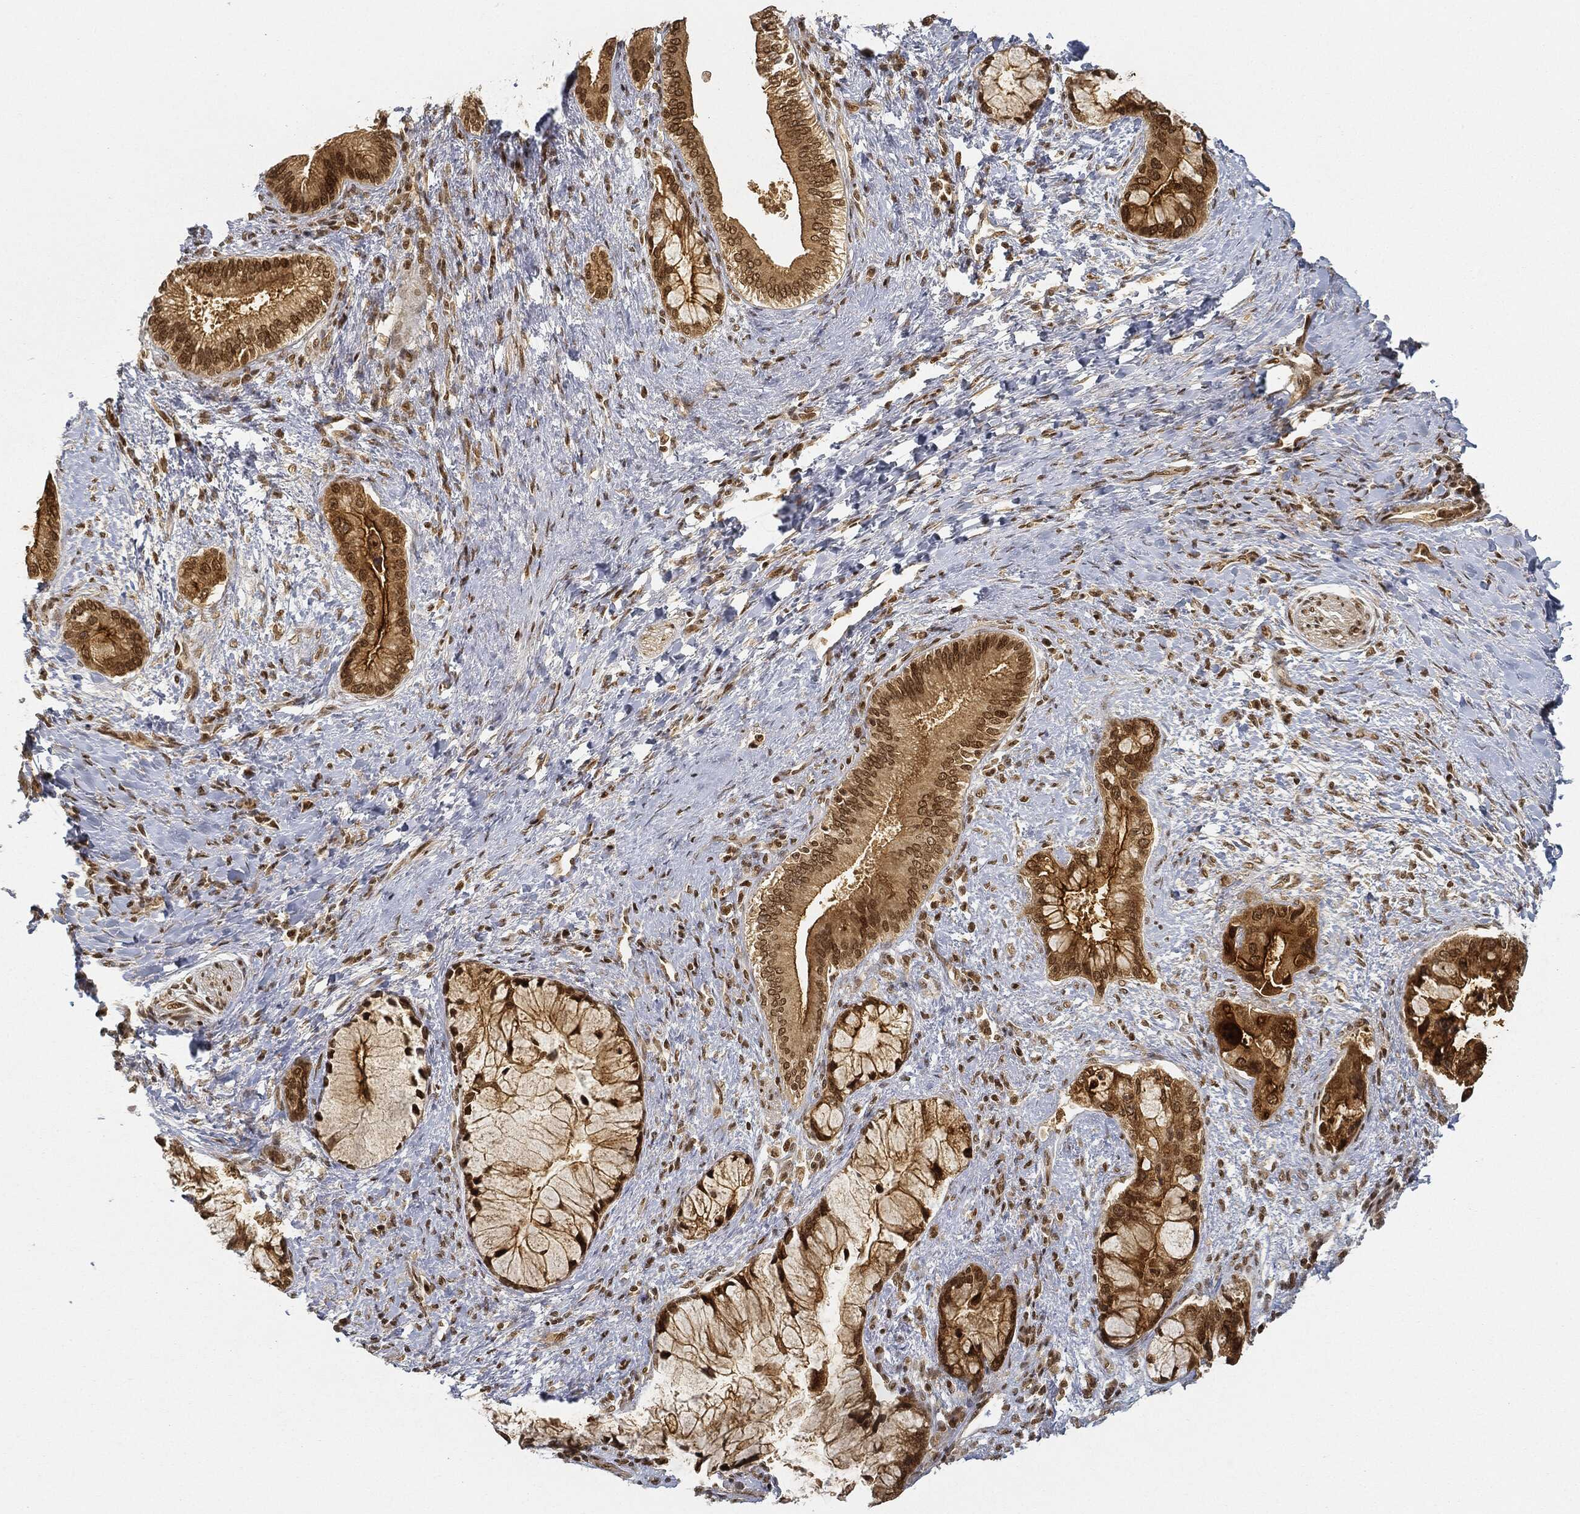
{"staining": {"intensity": "strong", "quantity": "25%-75%", "location": "cytoplasmic/membranous,nuclear"}, "tissue": "liver cancer", "cell_type": "Tumor cells", "image_type": "cancer", "snomed": [{"axis": "morphology", "description": "Normal tissue, NOS"}, {"axis": "morphology", "description": "Cholangiocarcinoma"}, {"axis": "topography", "description": "Liver"}, {"axis": "topography", "description": "Peripheral nerve tissue"}], "caption": "Liver cancer (cholangiocarcinoma) stained for a protein exhibits strong cytoplasmic/membranous and nuclear positivity in tumor cells.", "gene": "CIB1", "patient": {"sex": "male", "age": 50}}